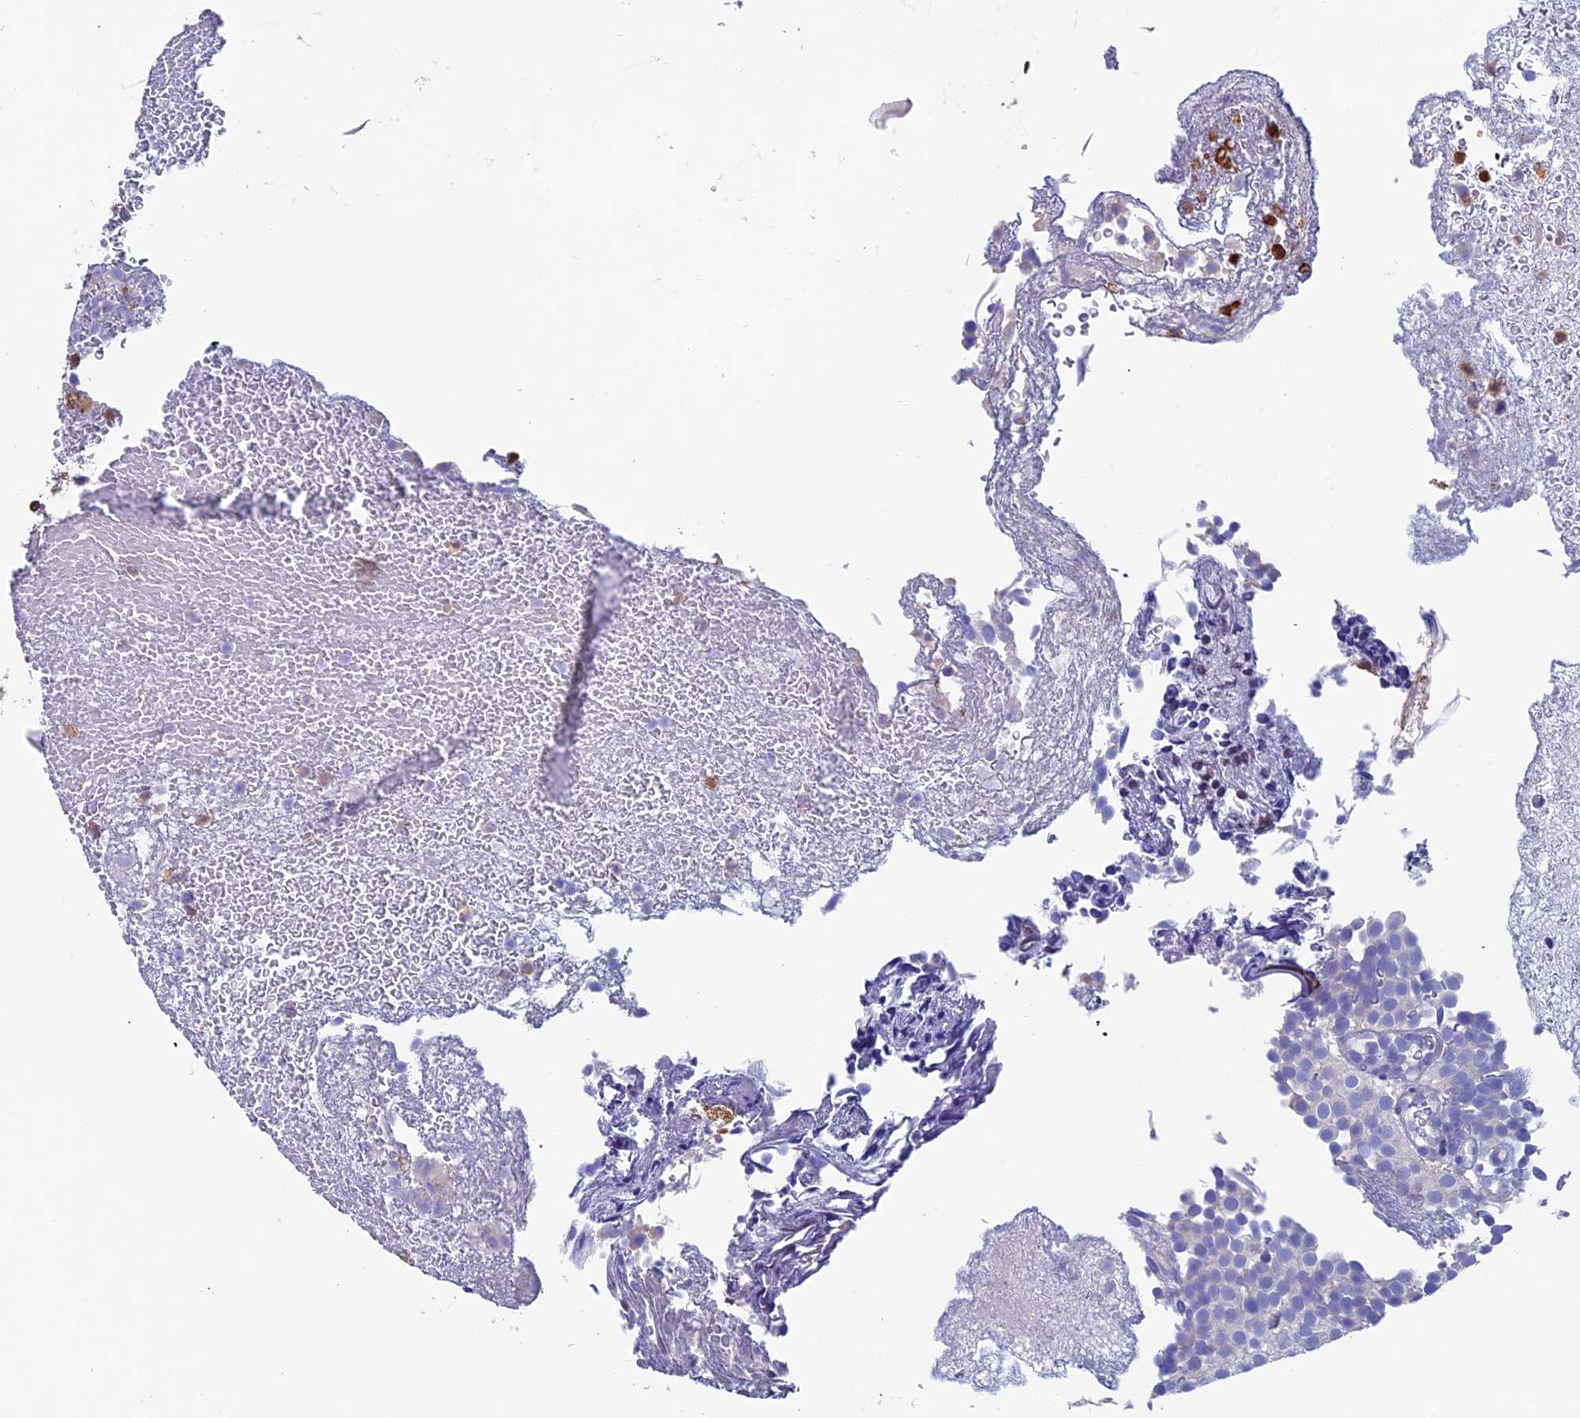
{"staining": {"intensity": "negative", "quantity": "none", "location": "none"}, "tissue": "urothelial cancer", "cell_type": "Tumor cells", "image_type": "cancer", "snomed": [{"axis": "morphology", "description": "Urothelial carcinoma, Low grade"}, {"axis": "topography", "description": "Urinary bladder"}], "caption": "Low-grade urothelial carcinoma was stained to show a protein in brown. There is no significant expression in tumor cells.", "gene": "ADAT1", "patient": {"sex": "male", "age": 78}}